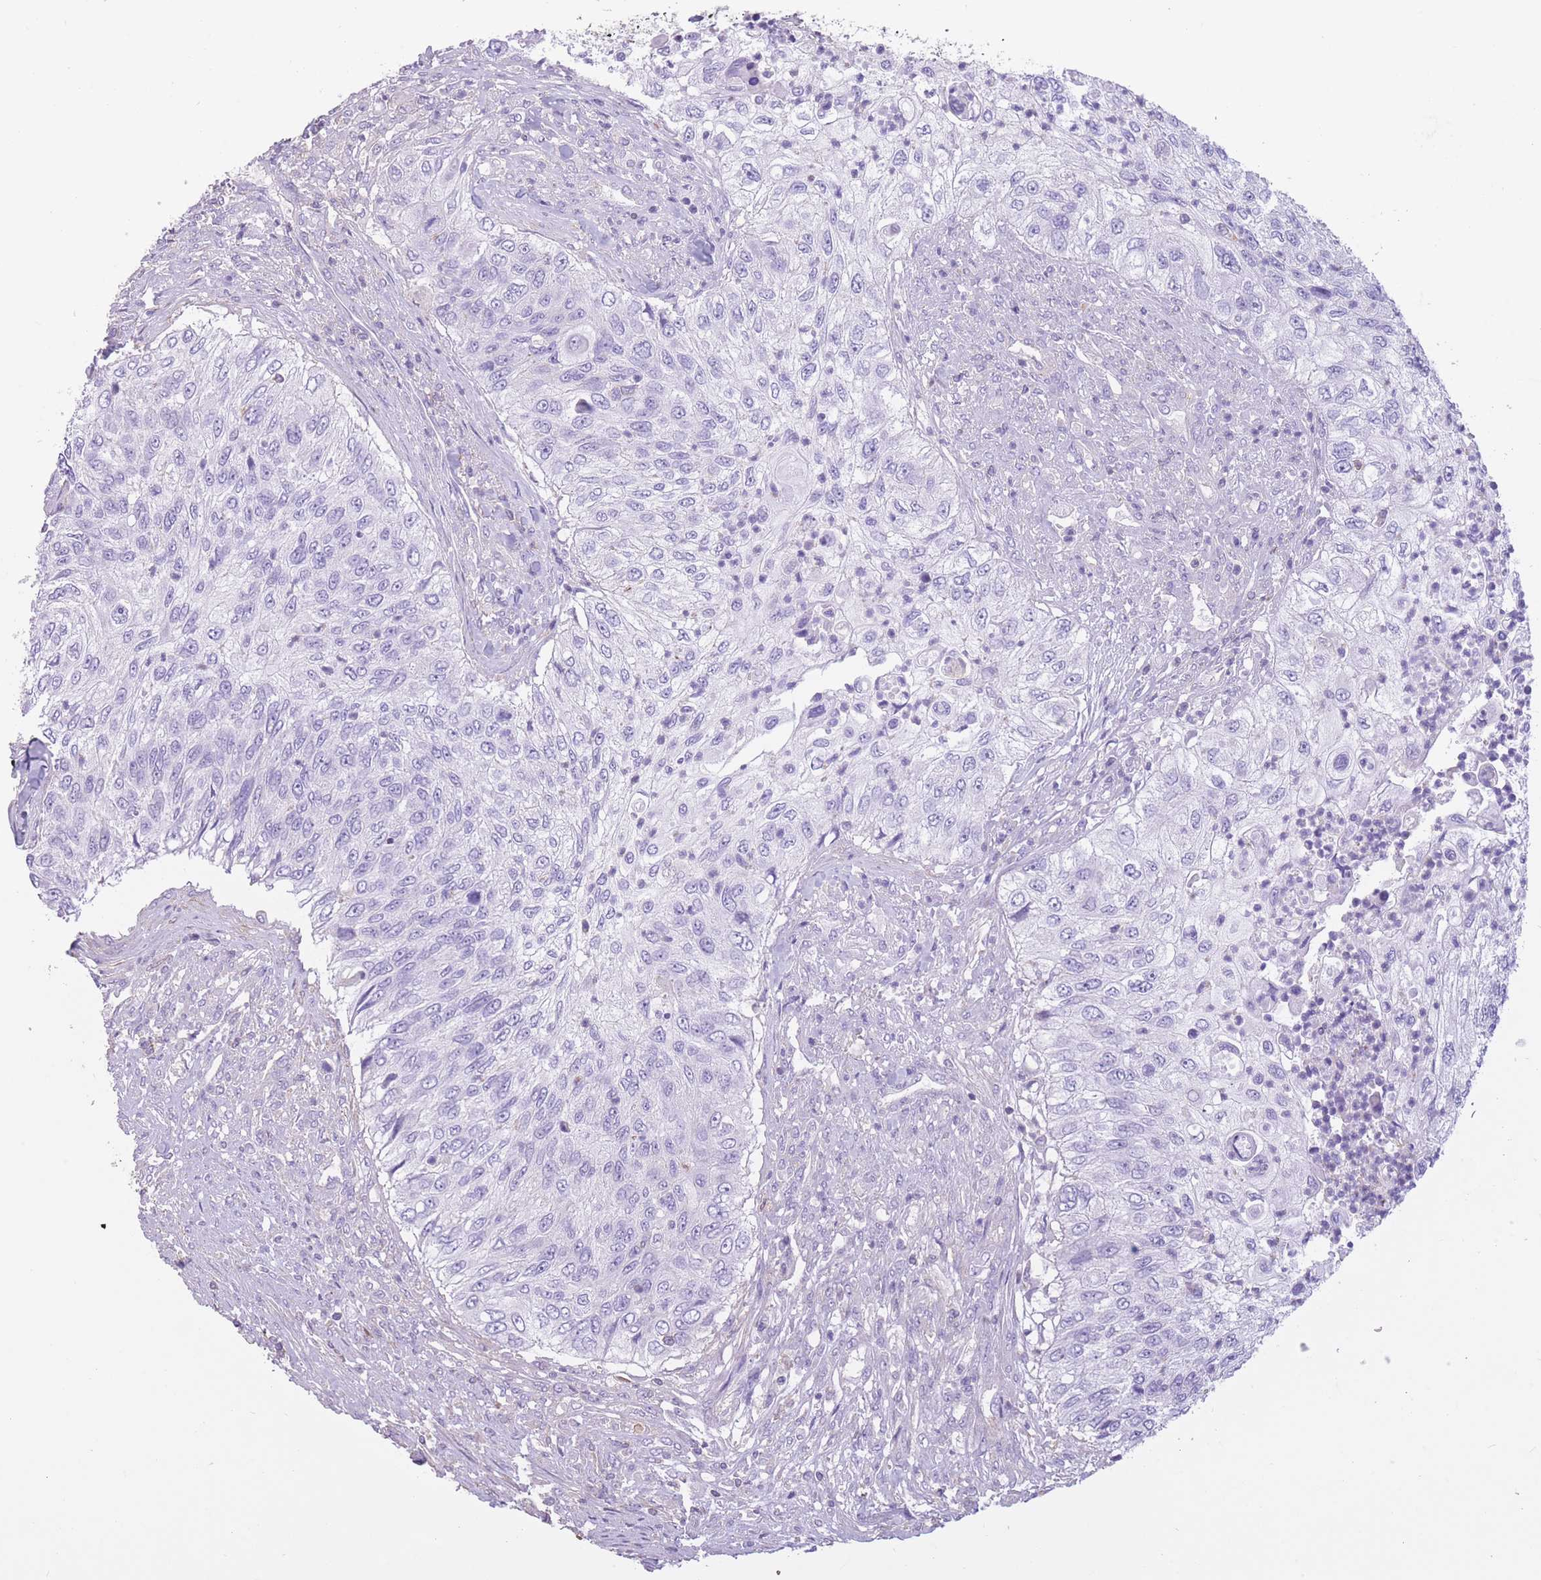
{"staining": {"intensity": "negative", "quantity": "none", "location": "none"}, "tissue": "urothelial cancer", "cell_type": "Tumor cells", "image_type": "cancer", "snomed": [{"axis": "morphology", "description": "Urothelial carcinoma, High grade"}, {"axis": "topography", "description": "Urinary bladder"}], "caption": "Immunohistochemistry histopathology image of urothelial cancer stained for a protein (brown), which reveals no staining in tumor cells. (DAB immunohistochemistry visualized using brightfield microscopy, high magnification).", "gene": "PDHA1", "patient": {"sex": "female", "age": 60}}